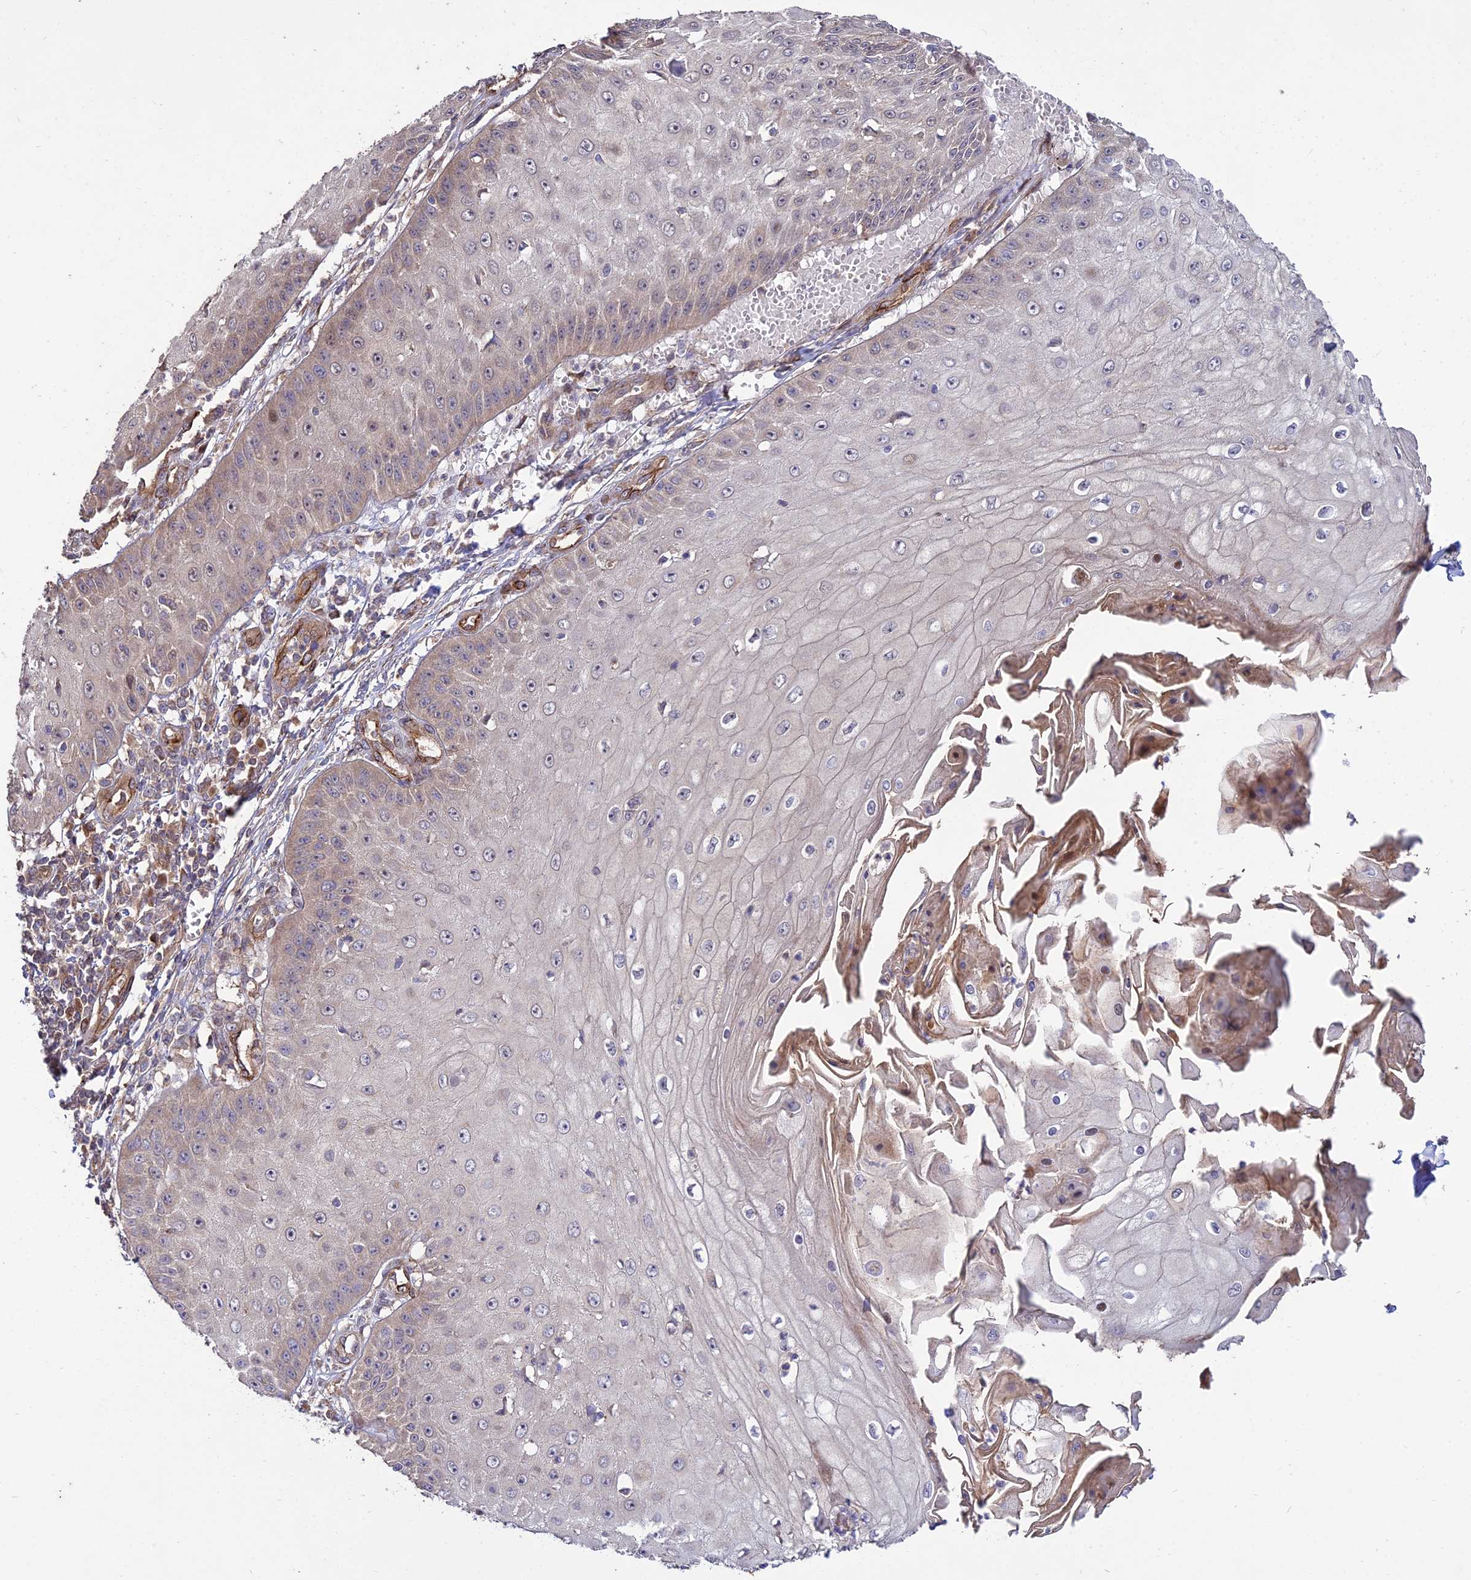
{"staining": {"intensity": "moderate", "quantity": "<25%", "location": "cytoplasmic/membranous"}, "tissue": "skin cancer", "cell_type": "Tumor cells", "image_type": "cancer", "snomed": [{"axis": "morphology", "description": "Squamous cell carcinoma, NOS"}, {"axis": "topography", "description": "Skin"}], "caption": "This is a micrograph of immunohistochemistry staining of squamous cell carcinoma (skin), which shows moderate positivity in the cytoplasmic/membranous of tumor cells.", "gene": "GRTP1", "patient": {"sex": "male", "age": 70}}